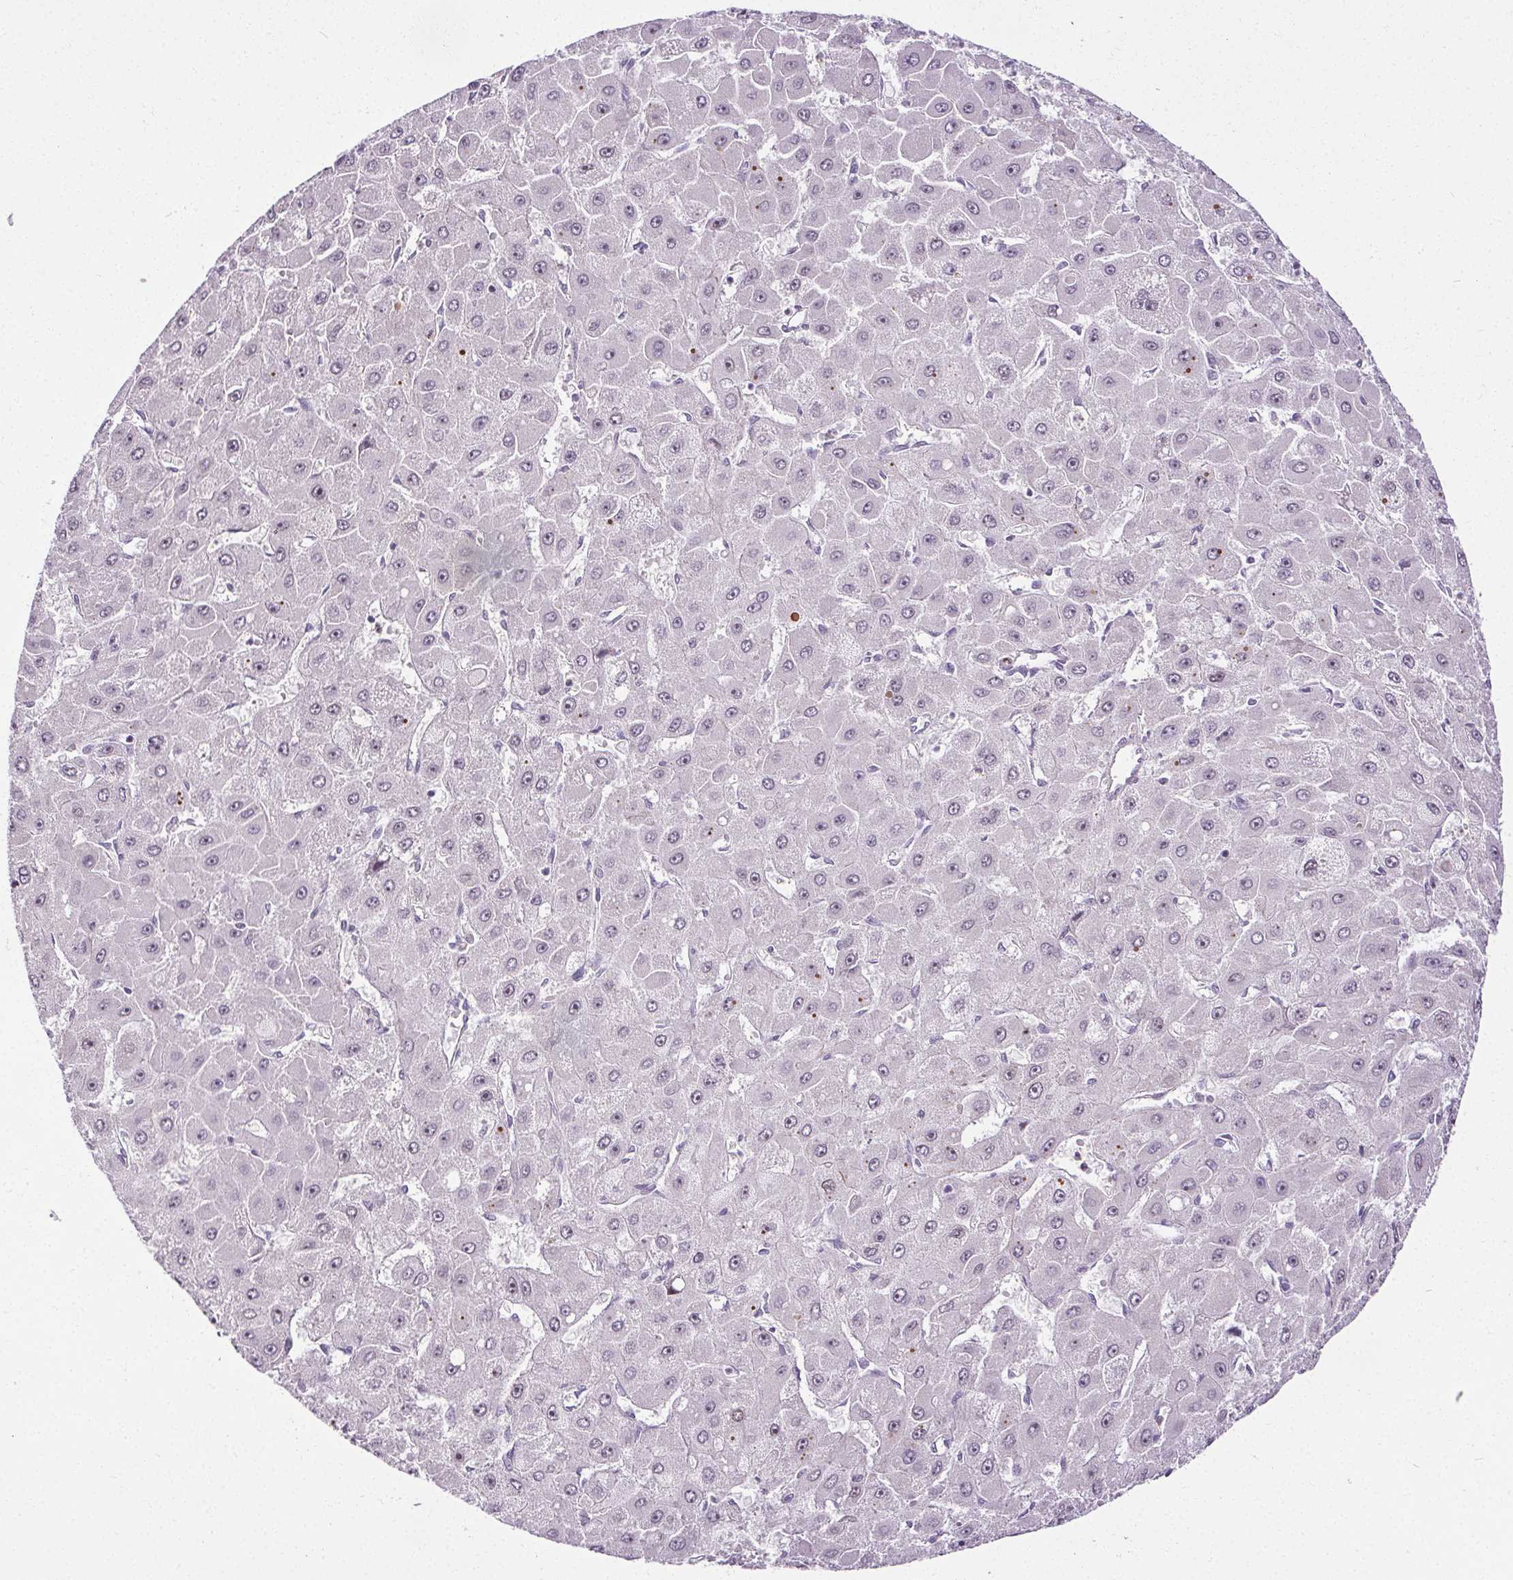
{"staining": {"intensity": "negative", "quantity": "none", "location": "none"}, "tissue": "liver cancer", "cell_type": "Tumor cells", "image_type": "cancer", "snomed": [{"axis": "morphology", "description": "Carcinoma, Hepatocellular, NOS"}, {"axis": "topography", "description": "Liver"}], "caption": "This is a photomicrograph of IHC staining of hepatocellular carcinoma (liver), which shows no staining in tumor cells.", "gene": "TMEM240", "patient": {"sex": "female", "age": 25}}